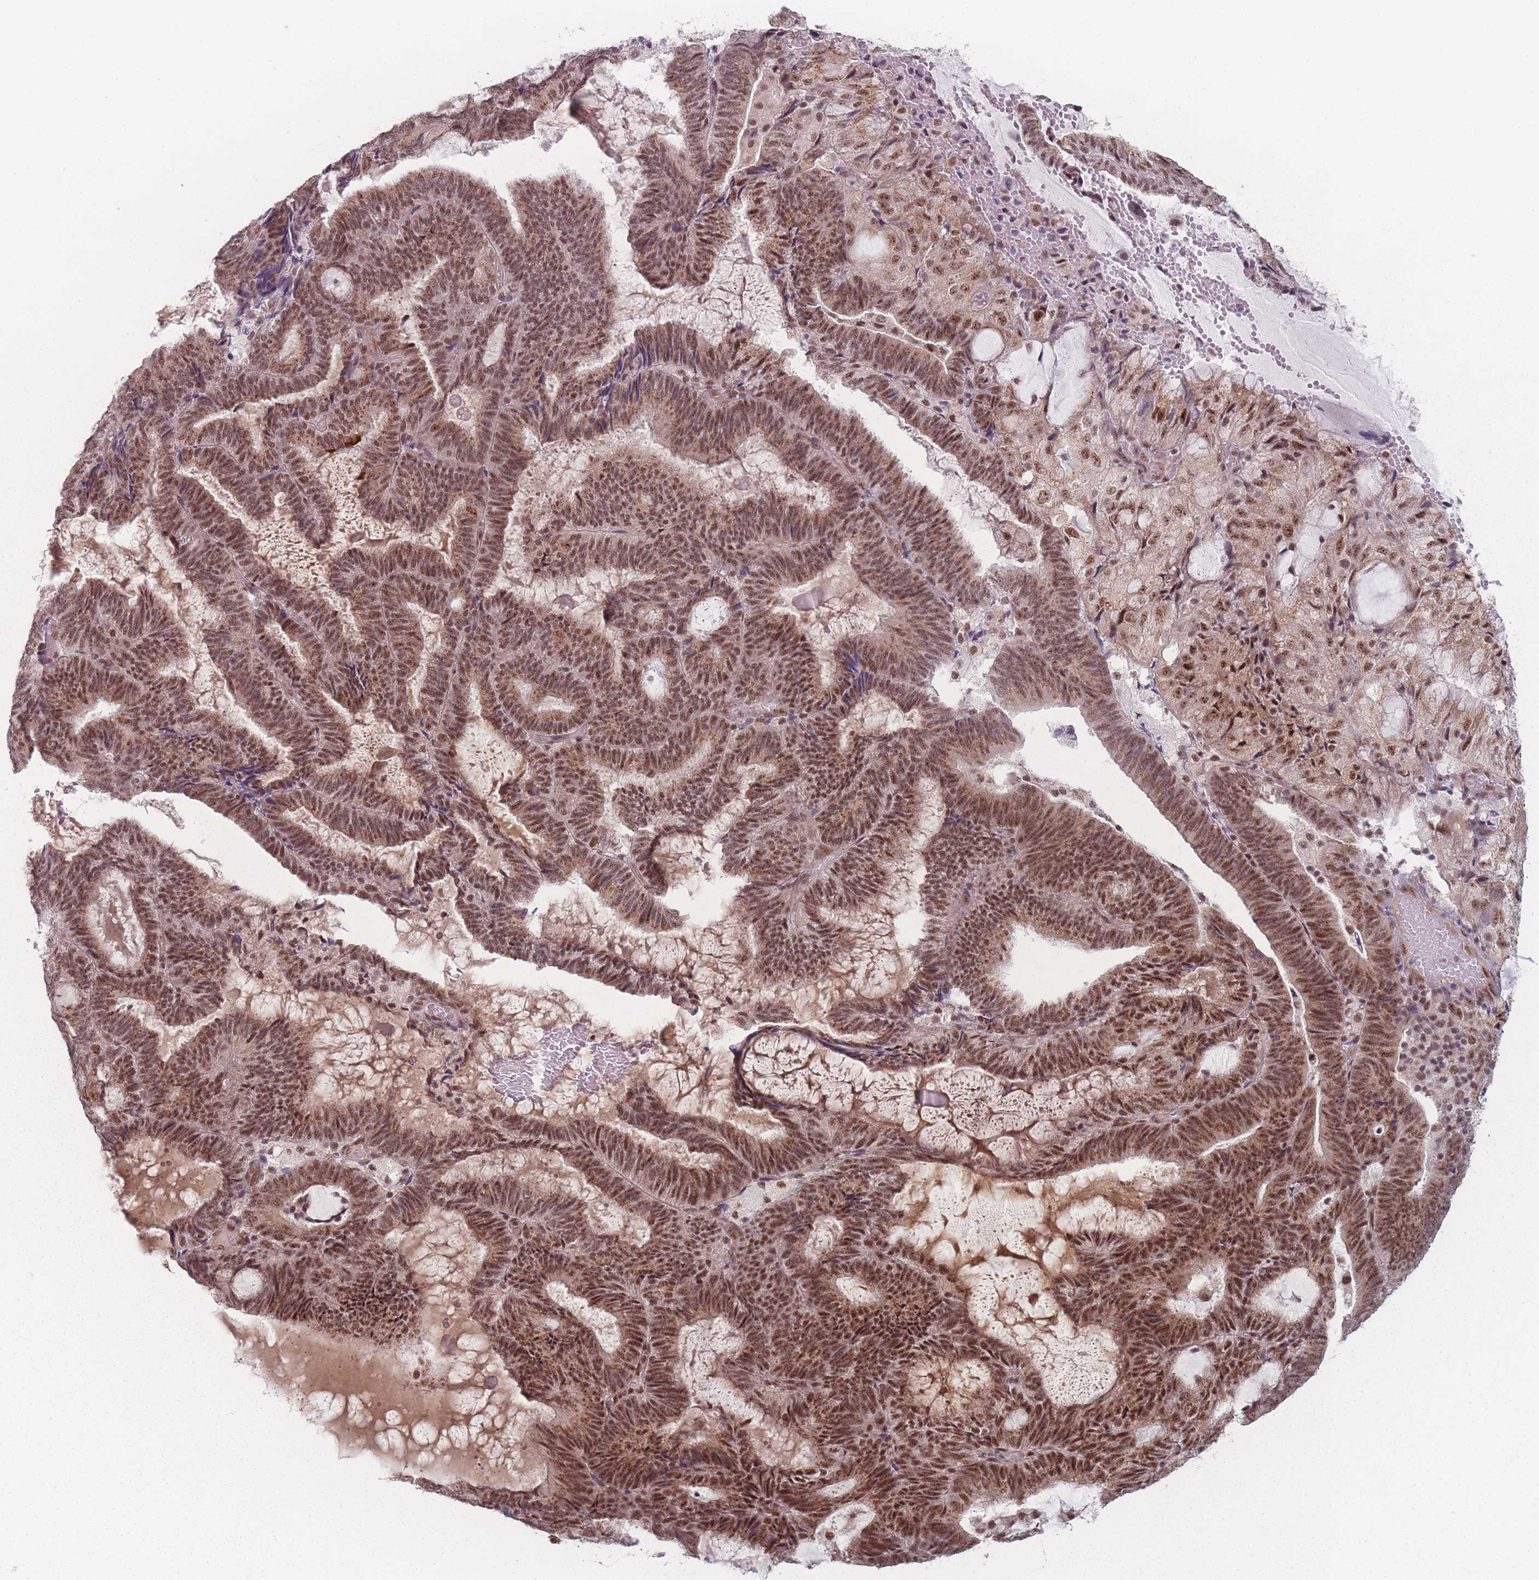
{"staining": {"intensity": "moderate", "quantity": ">75%", "location": "nuclear"}, "tissue": "endometrial cancer", "cell_type": "Tumor cells", "image_type": "cancer", "snomed": [{"axis": "morphology", "description": "Adenocarcinoma, NOS"}, {"axis": "topography", "description": "Endometrium"}], "caption": "Endometrial cancer (adenocarcinoma) stained with a brown dye displays moderate nuclear positive positivity in approximately >75% of tumor cells.", "gene": "ZC3H14", "patient": {"sex": "female", "age": 81}}